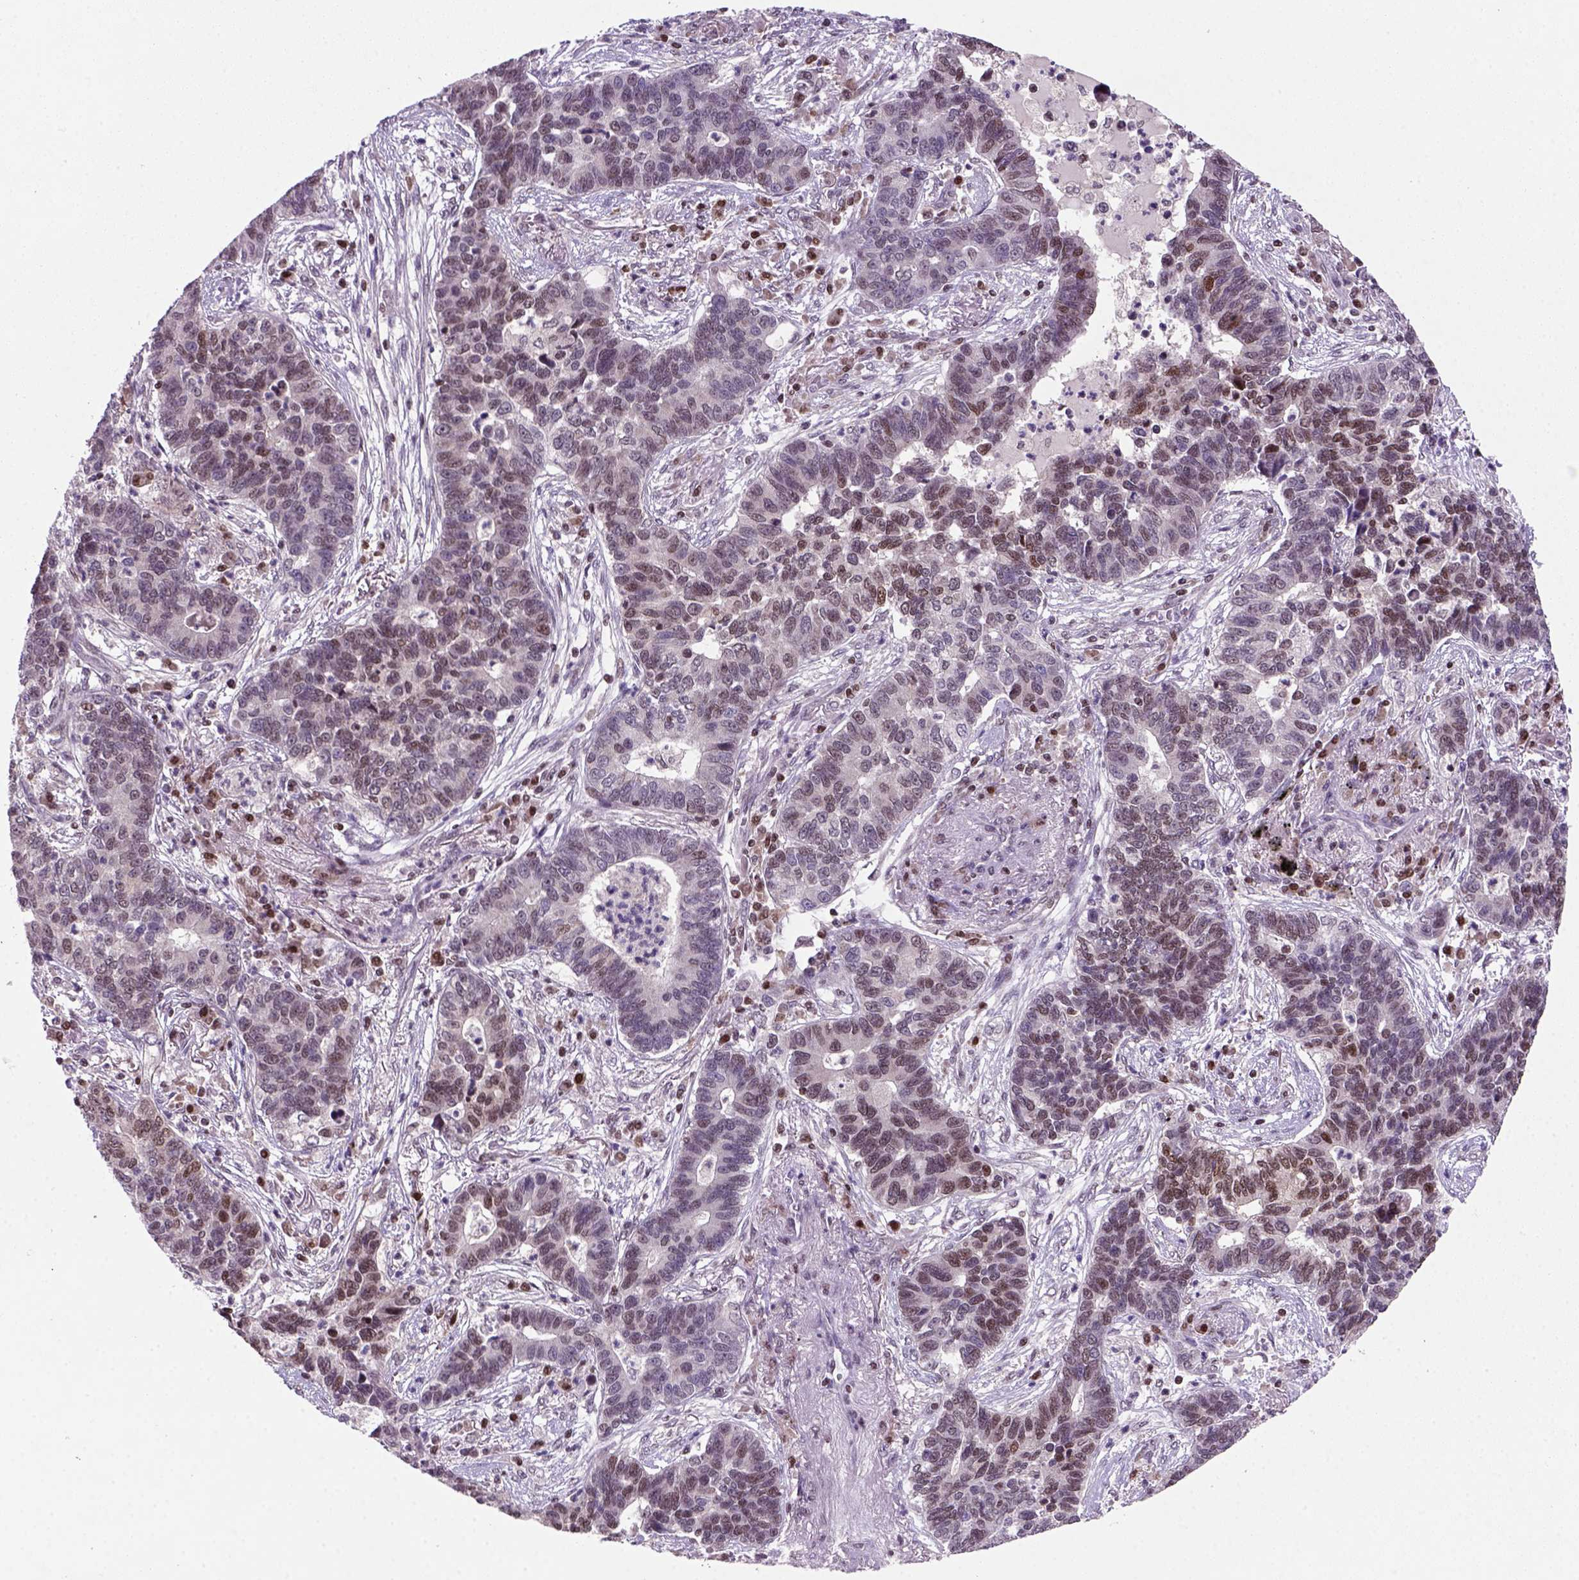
{"staining": {"intensity": "moderate", "quantity": "<25%", "location": "nuclear"}, "tissue": "lung cancer", "cell_type": "Tumor cells", "image_type": "cancer", "snomed": [{"axis": "morphology", "description": "Adenocarcinoma, NOS"}, {"axis": "topography", "description": "Lung"}], "caption": "Immunohistochemistry (DAB (3,3'-diaminobenzidine)) staining of human adenocarcinoma (lung) exhibits moderate nuclear protein expression in approximately <25% of tumor cells.", "gene": "MGMT", "patient": {"sex": "female", "age": 57}}